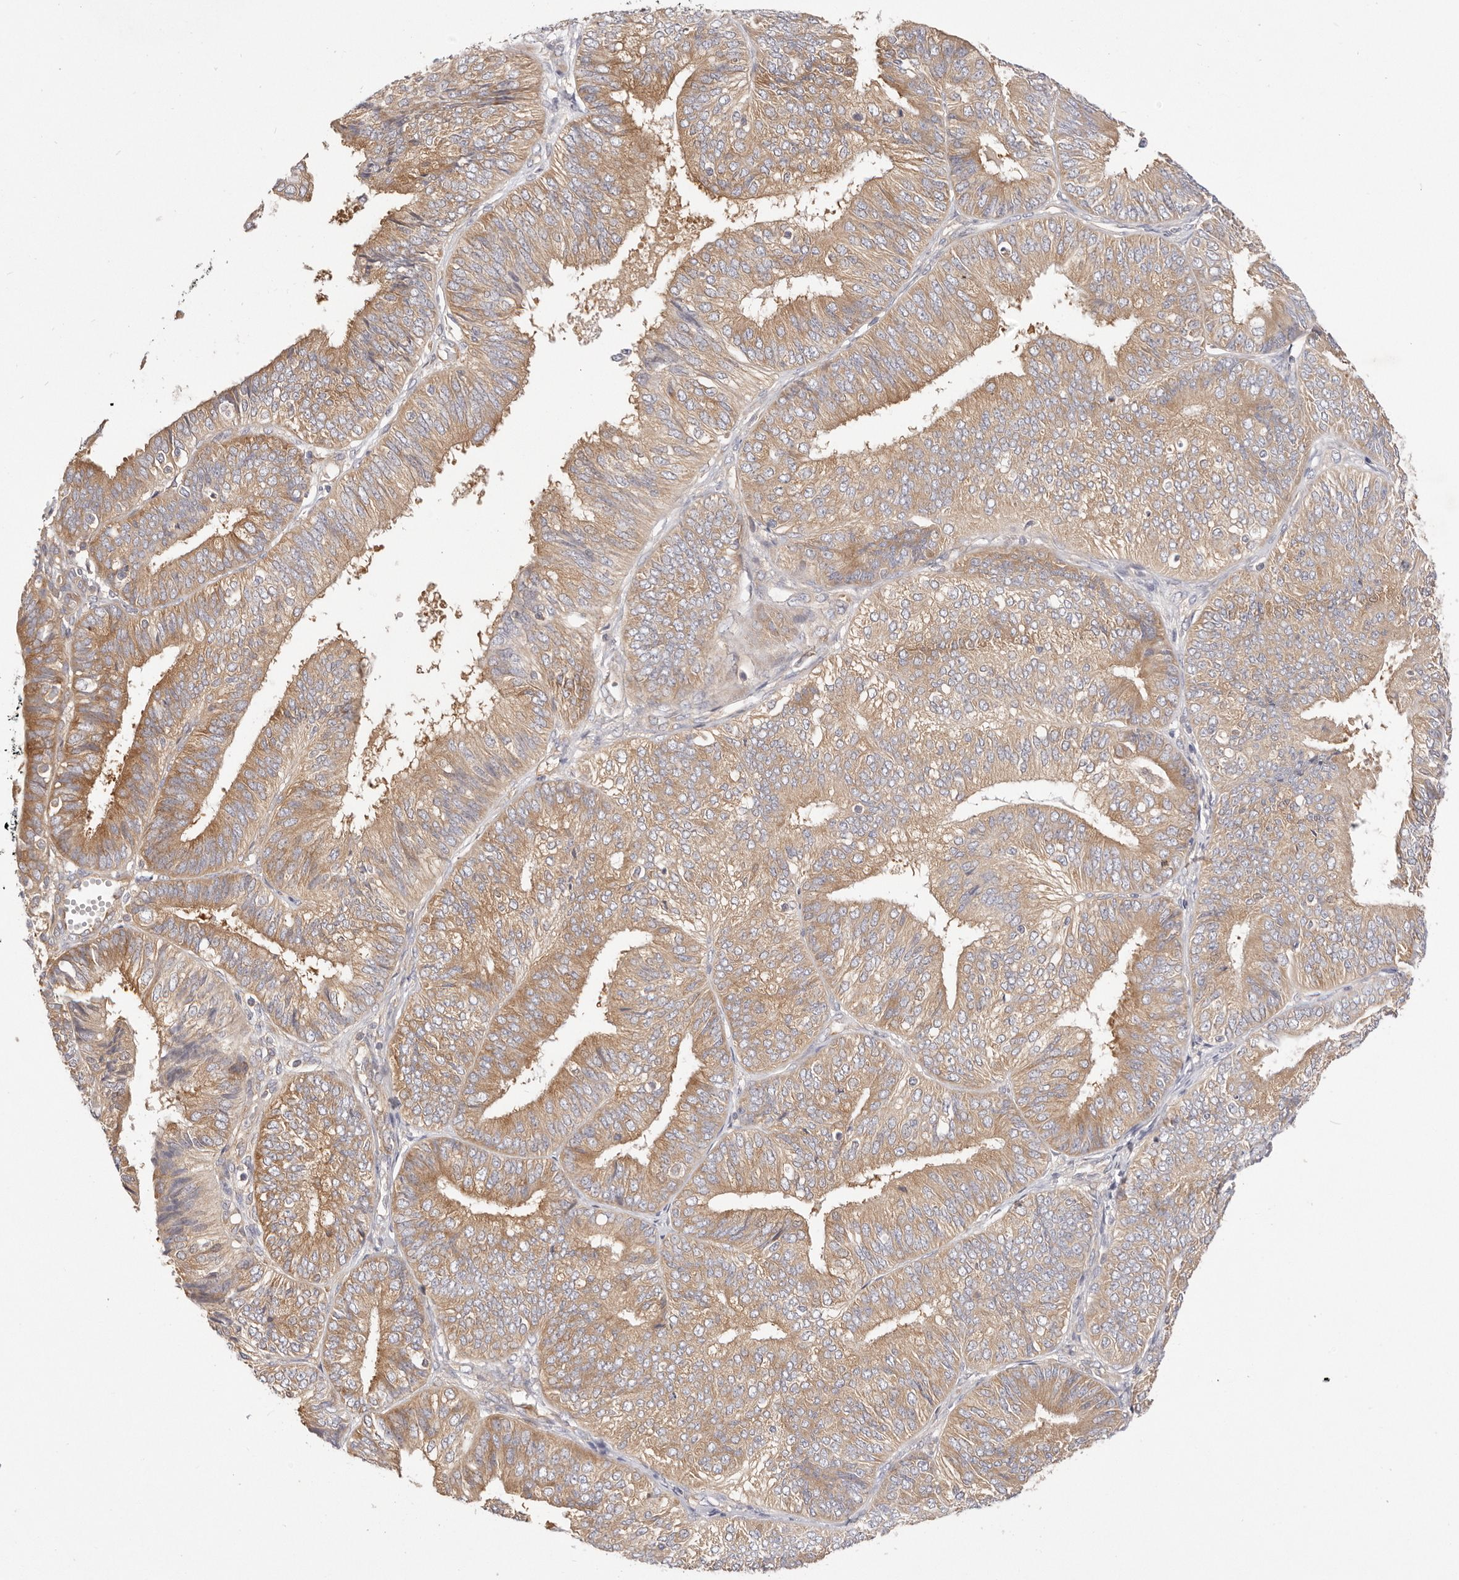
{"staining": {"intensity": "moderate", "quantity": ">75%", "location": "cytoplasmic/membranous"}, "tissue": "endometrial cancer", "cell_type": "Tumor cells", "image_type": "cancer", "snomed": [{"axis": "morphology", "description": "Adenocarcinoma, NOS"}, {"axis": "topography", "description": "Endometrium"}], "caption": "There is medium levels of moderate cytoplasmic/membranous positivity in tumor cells of endometrial cancer (adenocarcinoma), as demonstrated by immunohistochemical staining (brown color).", "gene": "KCMF1", "patient": {"sex": "female", "age": 58}}